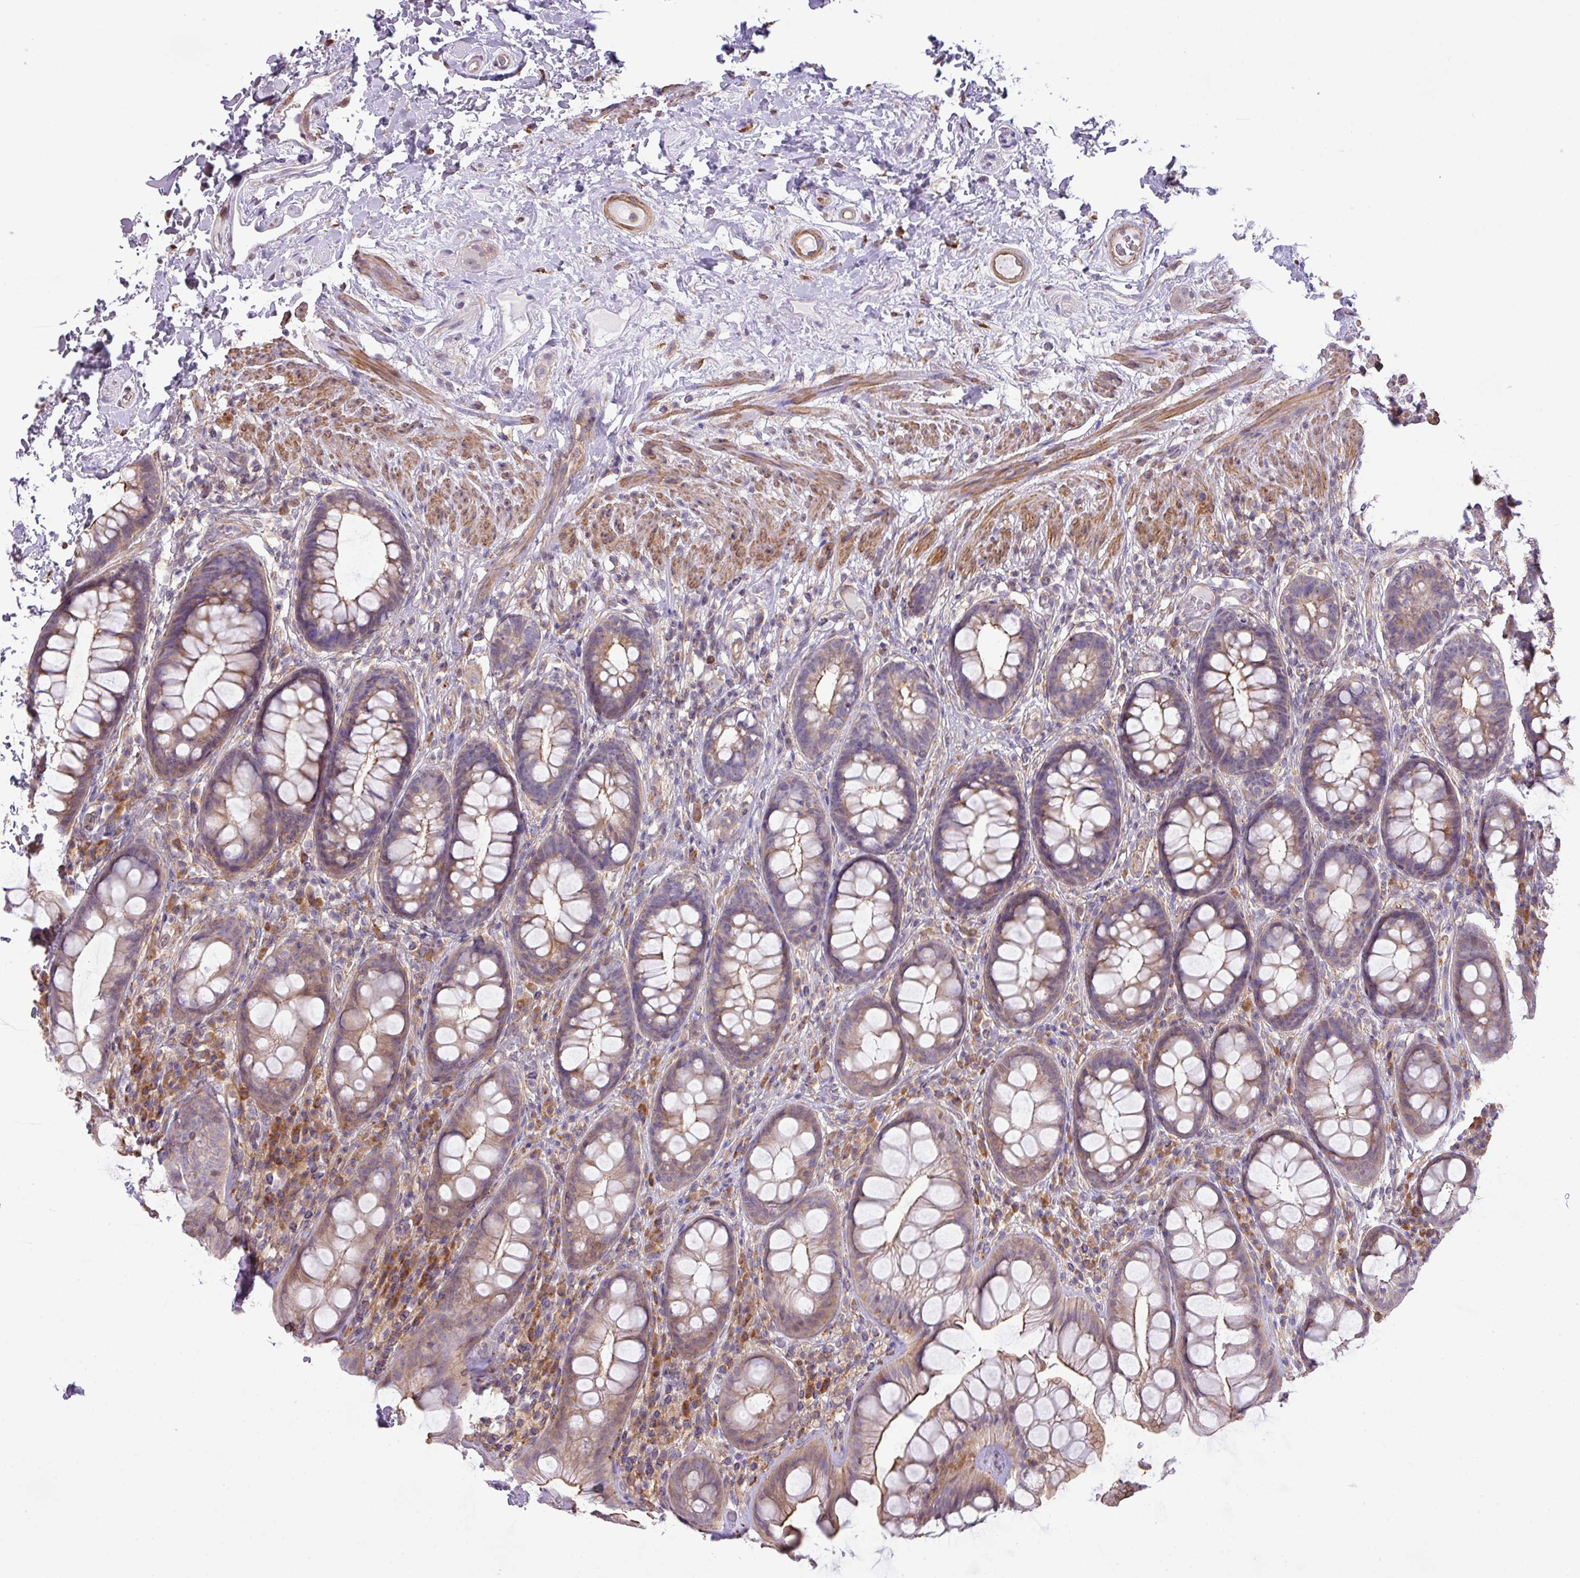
{"staining": {"intensity": "weak", "quantity": "25%-75%", "location": "cytoplasmic/membranous"}, "tissue": "rectum", "cell_type": "Glandular cells", "image_type": "normal", "snomed": [{"axis": "morphology", "description": "Normal tissue, NOS"}, {"axis": "topography", "description": "Rectum"}], "caption": "This is an image of immunohistochemistry (IHC) staining of benign rectum, which shows weak positivity in the cytoplasmic/membranous of glandular cells.", "gene": "LRRC41", "patient": {"sex": "male", "age": 74}}